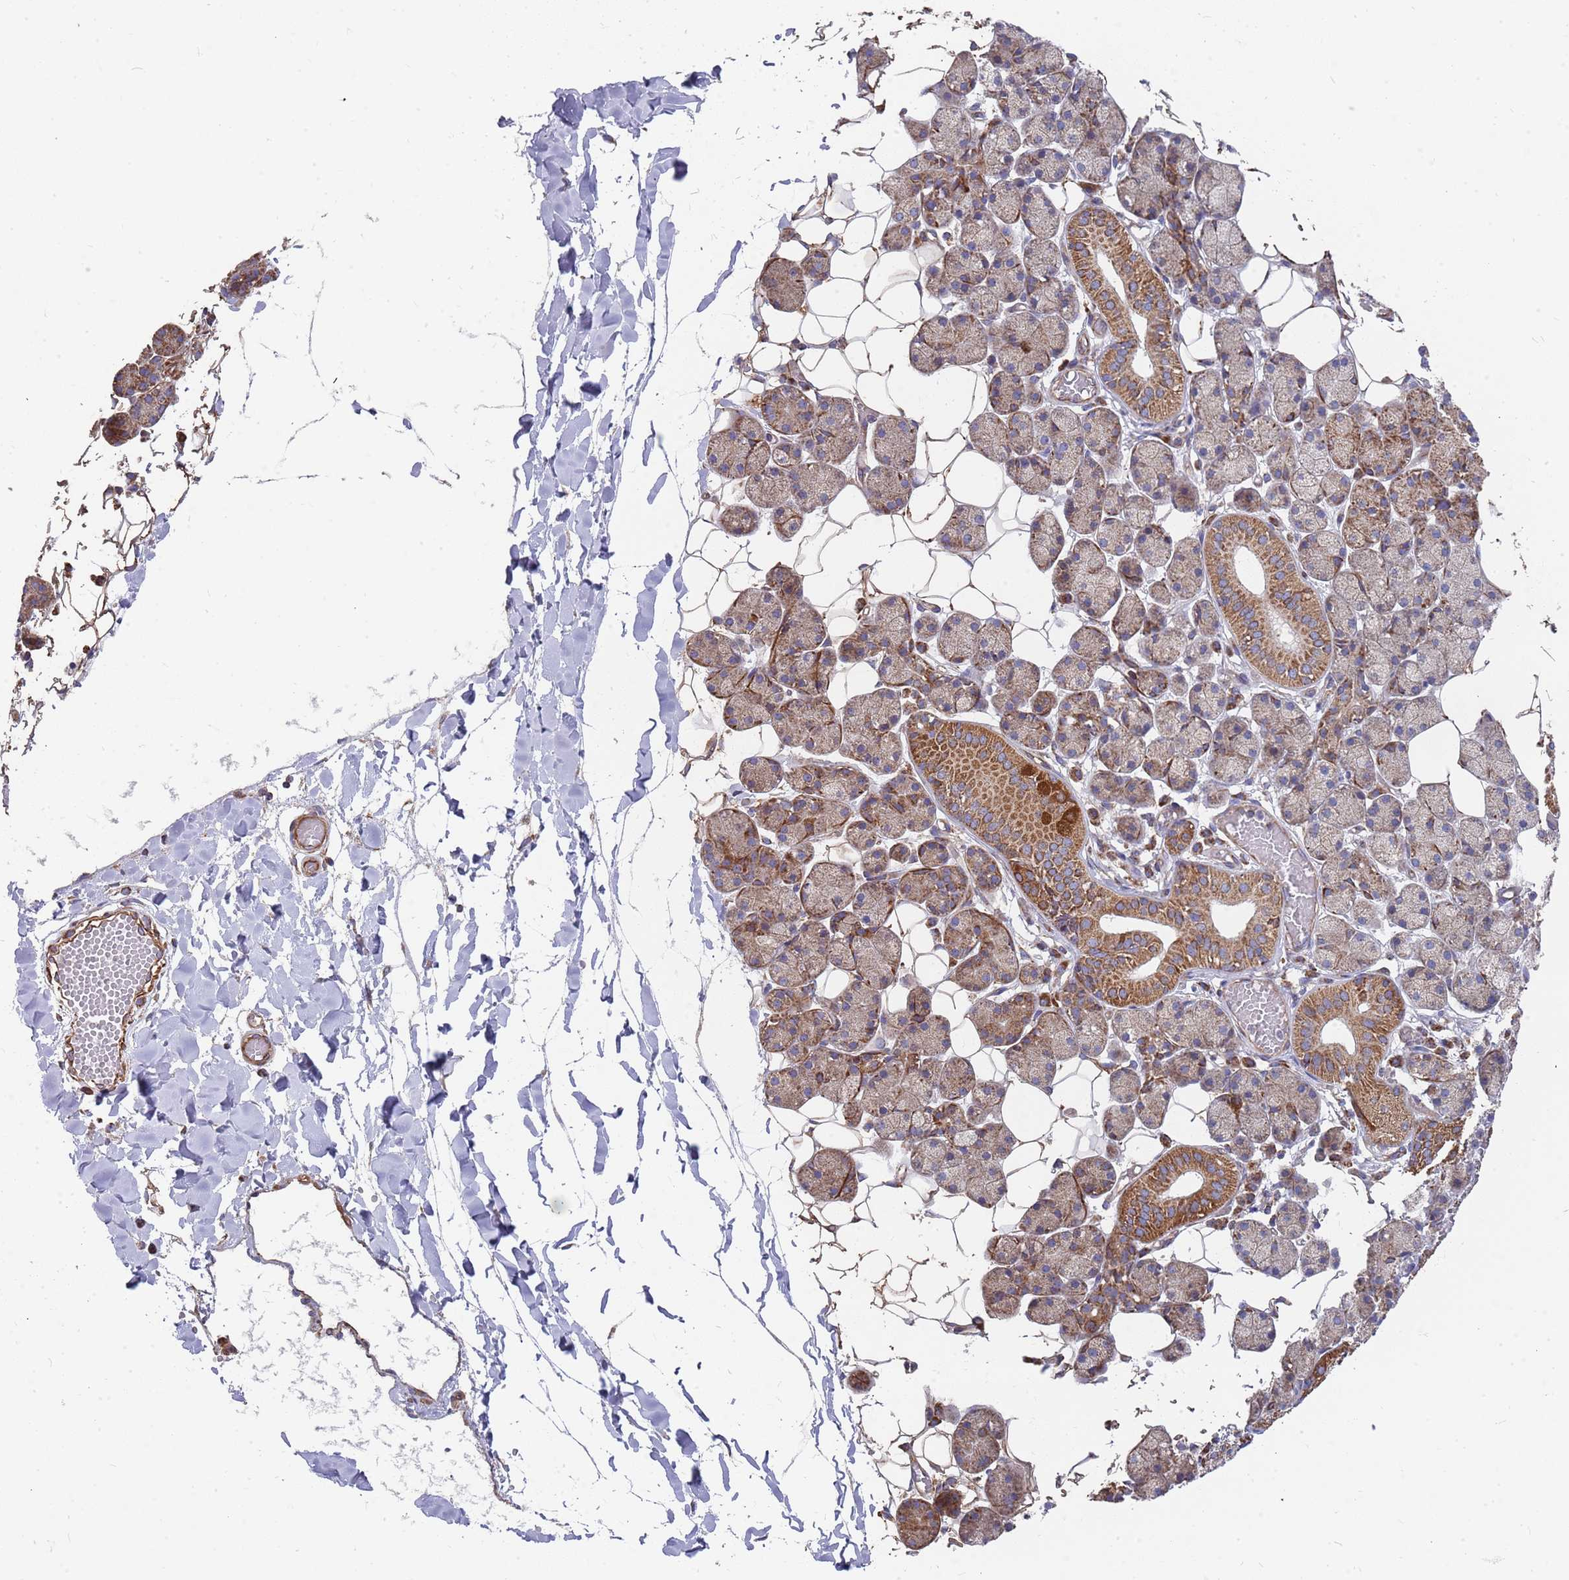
{"staining": {"intensity": "strong", "quantity": "25%-75%", "location": "cytoplasmic/membranous"}, "tissue": "salivary gland", "cell_type": "Glandular cells", "image_type": "normal", "snomed": [{"axis": "morphology", "description": "Normal tissue, NOS"}, {"axis": "topography", "description": "Salivary gland"}], "caption": "Brown immunohistochemical staining in normal salivary gland demonstrates strong cytoplasmic/membranous expression in approximately 25%-75% of glandular cells.", "gene": "WDFY3", "patient": {"sex": "female", "age": 33}}